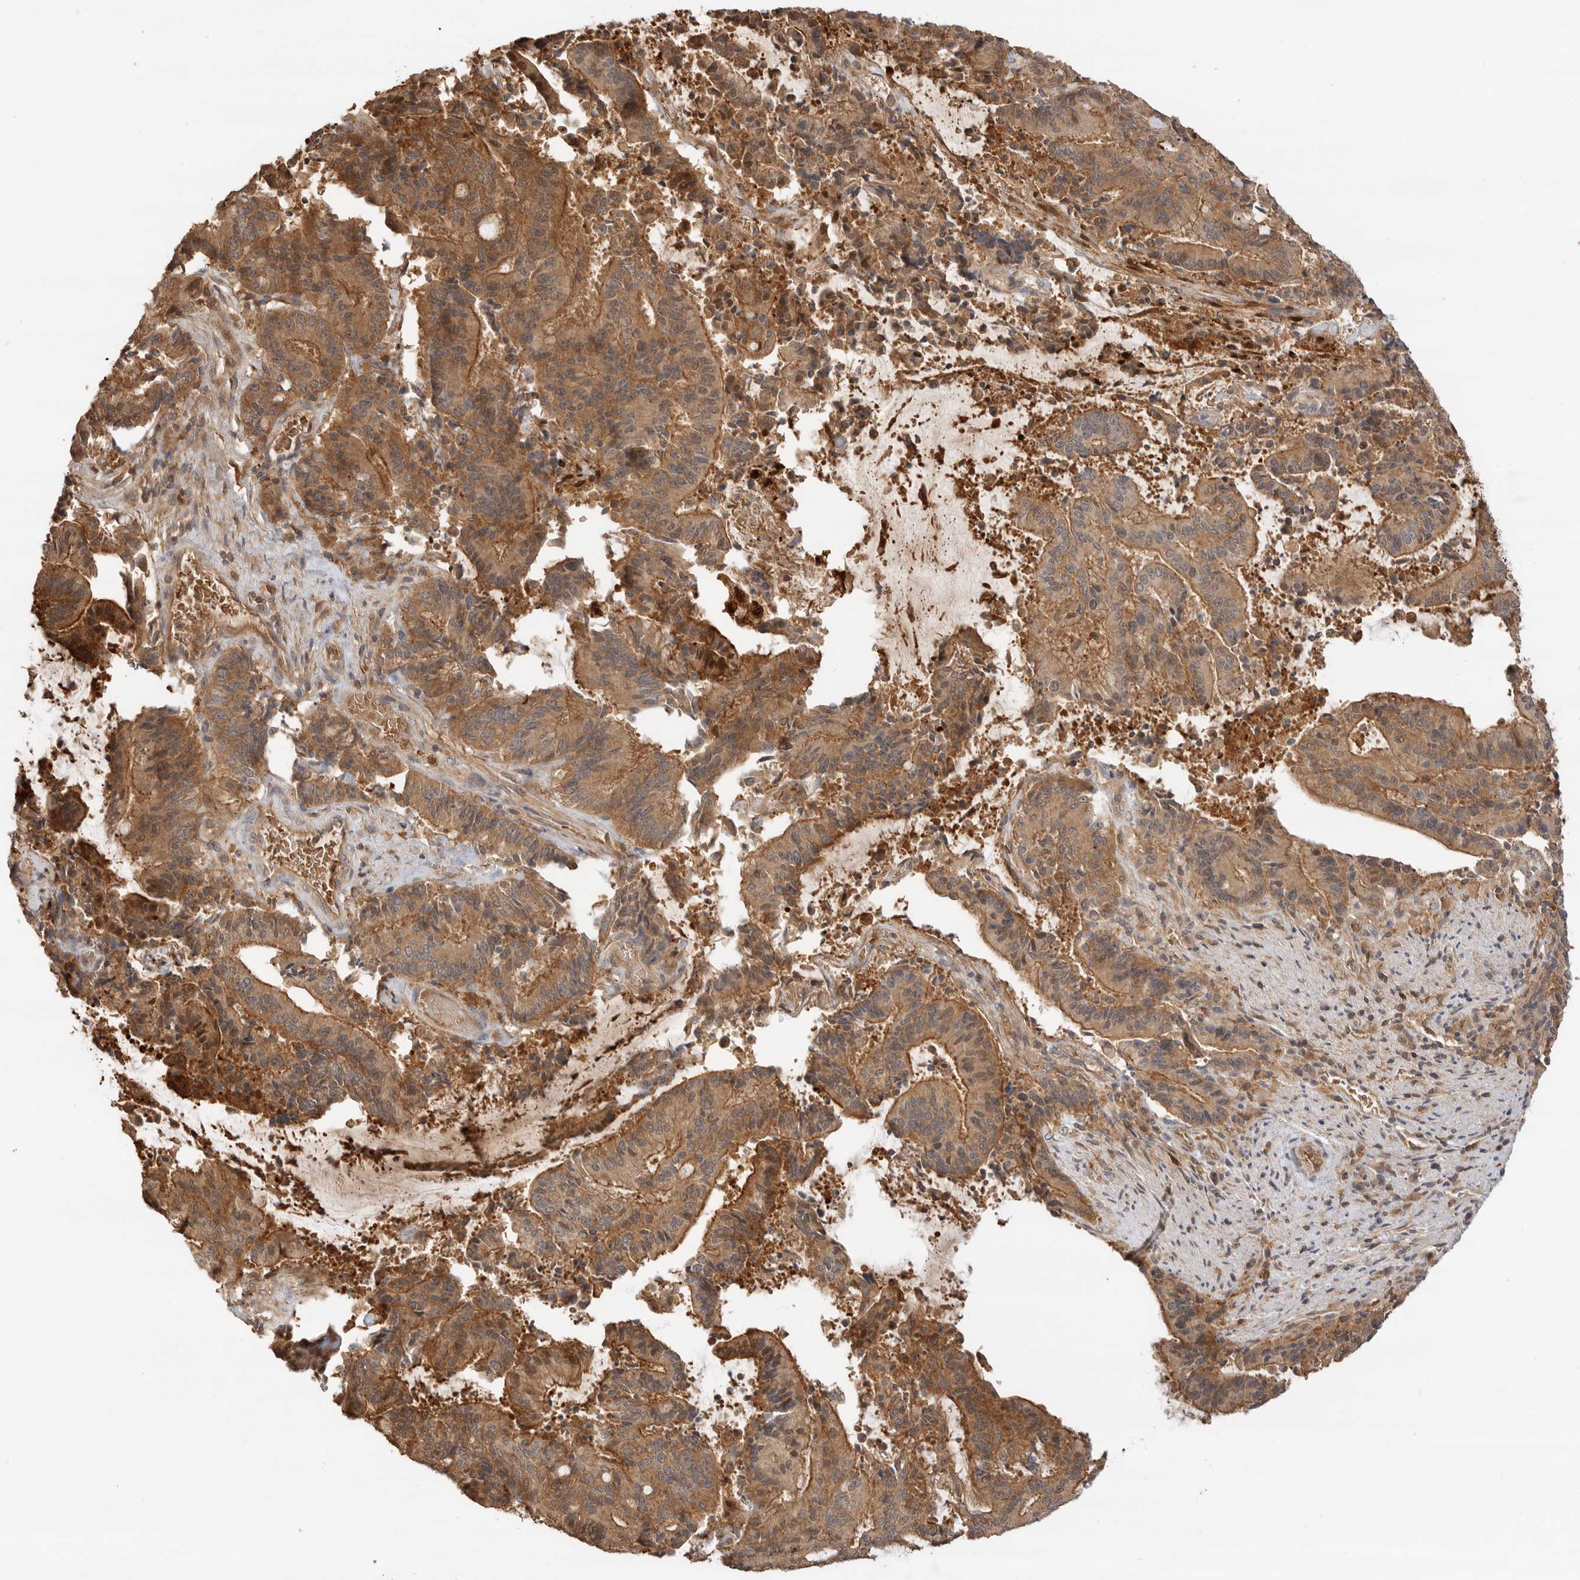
{"staining": {"intensity": "strong", "quantity": ">75%", "location": "cytoplasmic/membranous"}, "tissue": "liver cancer", "cell_type": "Tumor cells", "image_type": "cancer", "snomed": [{"axis": "morphology", "description": "Normal tissue, NOS"}, {"axis": "morphology", "description": "Cholangiocarcinoma"}, {"axis": "topography", "description": "Liver"}, {"axis": "topography", "description": "Peripheral nerve tissue"}], "caption": "Immunohistochemical staining of cholangiocarcinoma (liver) displays strong cytoplasmic/membranous protein staining in approximately >75% of tumor cells.", "gene": "CLDN12", "patient": {"sex": "female", "age": 73}}